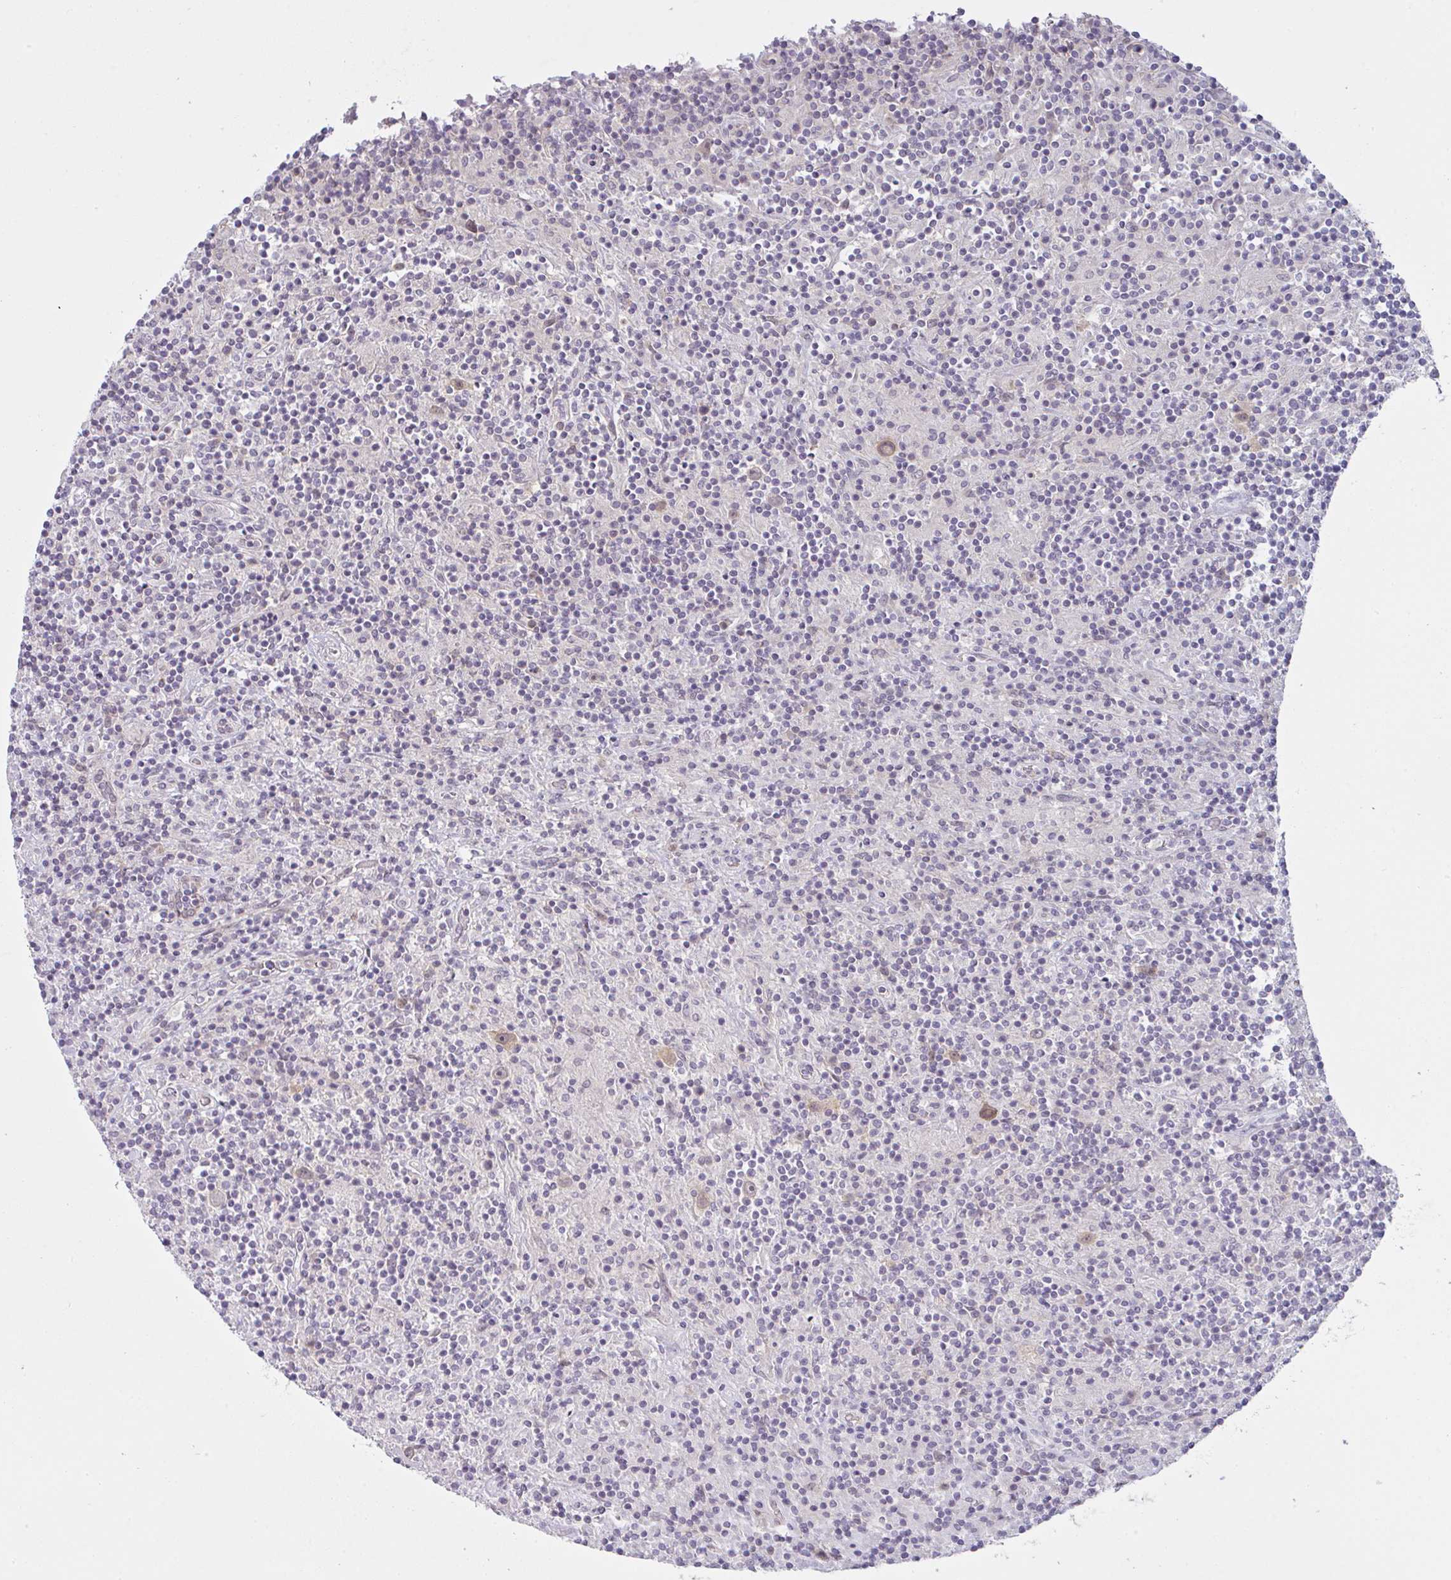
{"staining": {"intensity": "weak", "quantity": ">75%", "location": "cytoplasmic/membranous,nuclear"}, "tissue": "lymphoma", "cell_type": "Tumor cells", "image_type": "cancer", "snomed": [{"axis": "morphology", "description": "Hodgkin's disease, NOS"}, {"axis": "topography", "description": "Lymph node"}], "caption": "Tumor cells demonstrate low levels of weak cytoplasmic/membranous and nuclear staining in approximately >75% of cells in human lymphoma.", "gene": "CSE1L", "patient": {"sex": "male", "age": 70}}